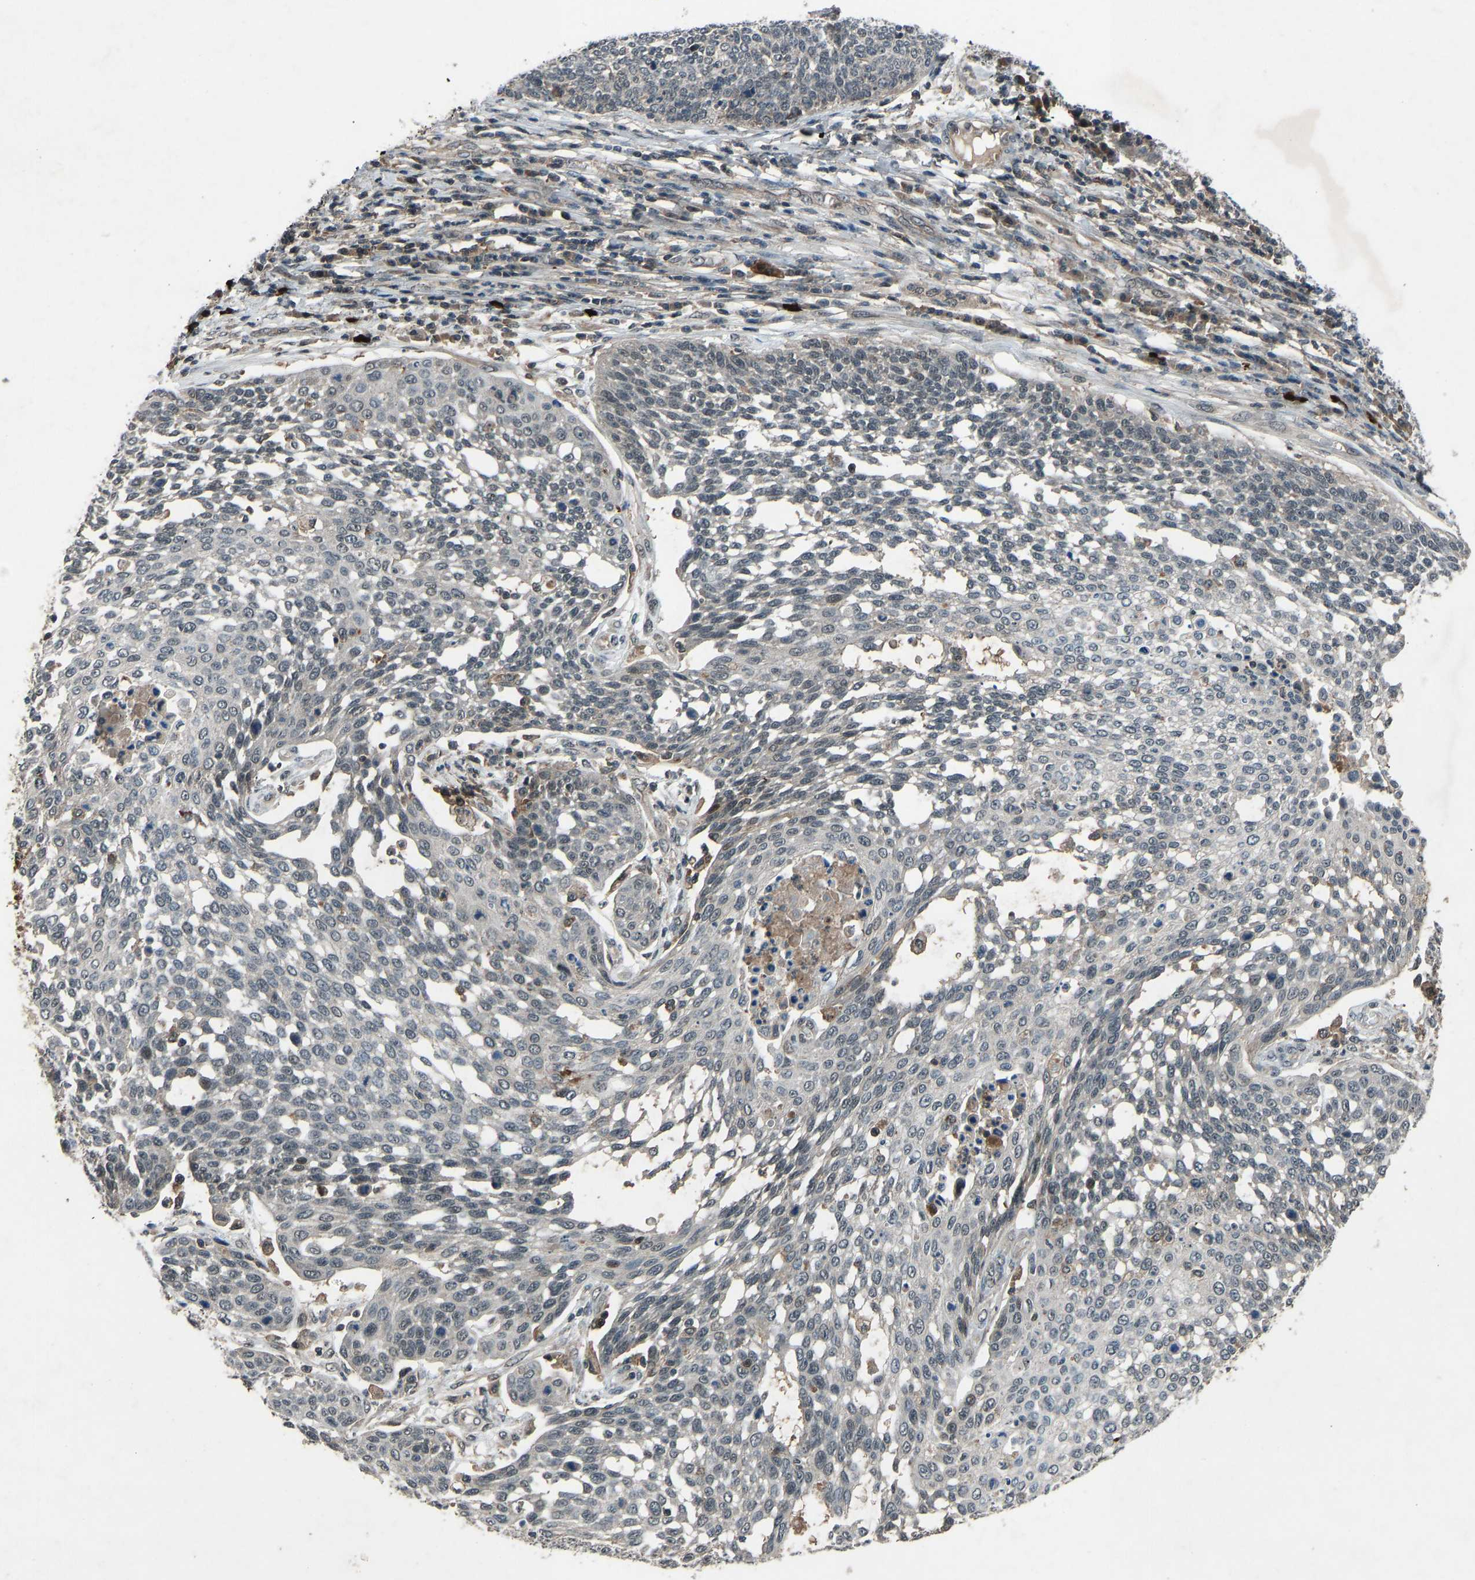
{"staining": {"intensity": "weak", "quantity": ">75%", "location": "cytoplasmic/membranous"}, "tissue": "cervical cancer", "cell_type": "Tumor cells", "image_type": "cancer", "snomed": [{"axis": "morphology", "description": "Squamous cell carcinoma, NOS"}, {"axis": "topography", "description": "Cervix"}], "caption": "Immunohistochemical staining of human cervical squamous cell carcinoma demonstrates low levels of weak cytoplasmic/membranous positivity in about >75% of tumor cells.", "gene": "SLC43A1", "patient": {"sex": "female", "age": 34}}